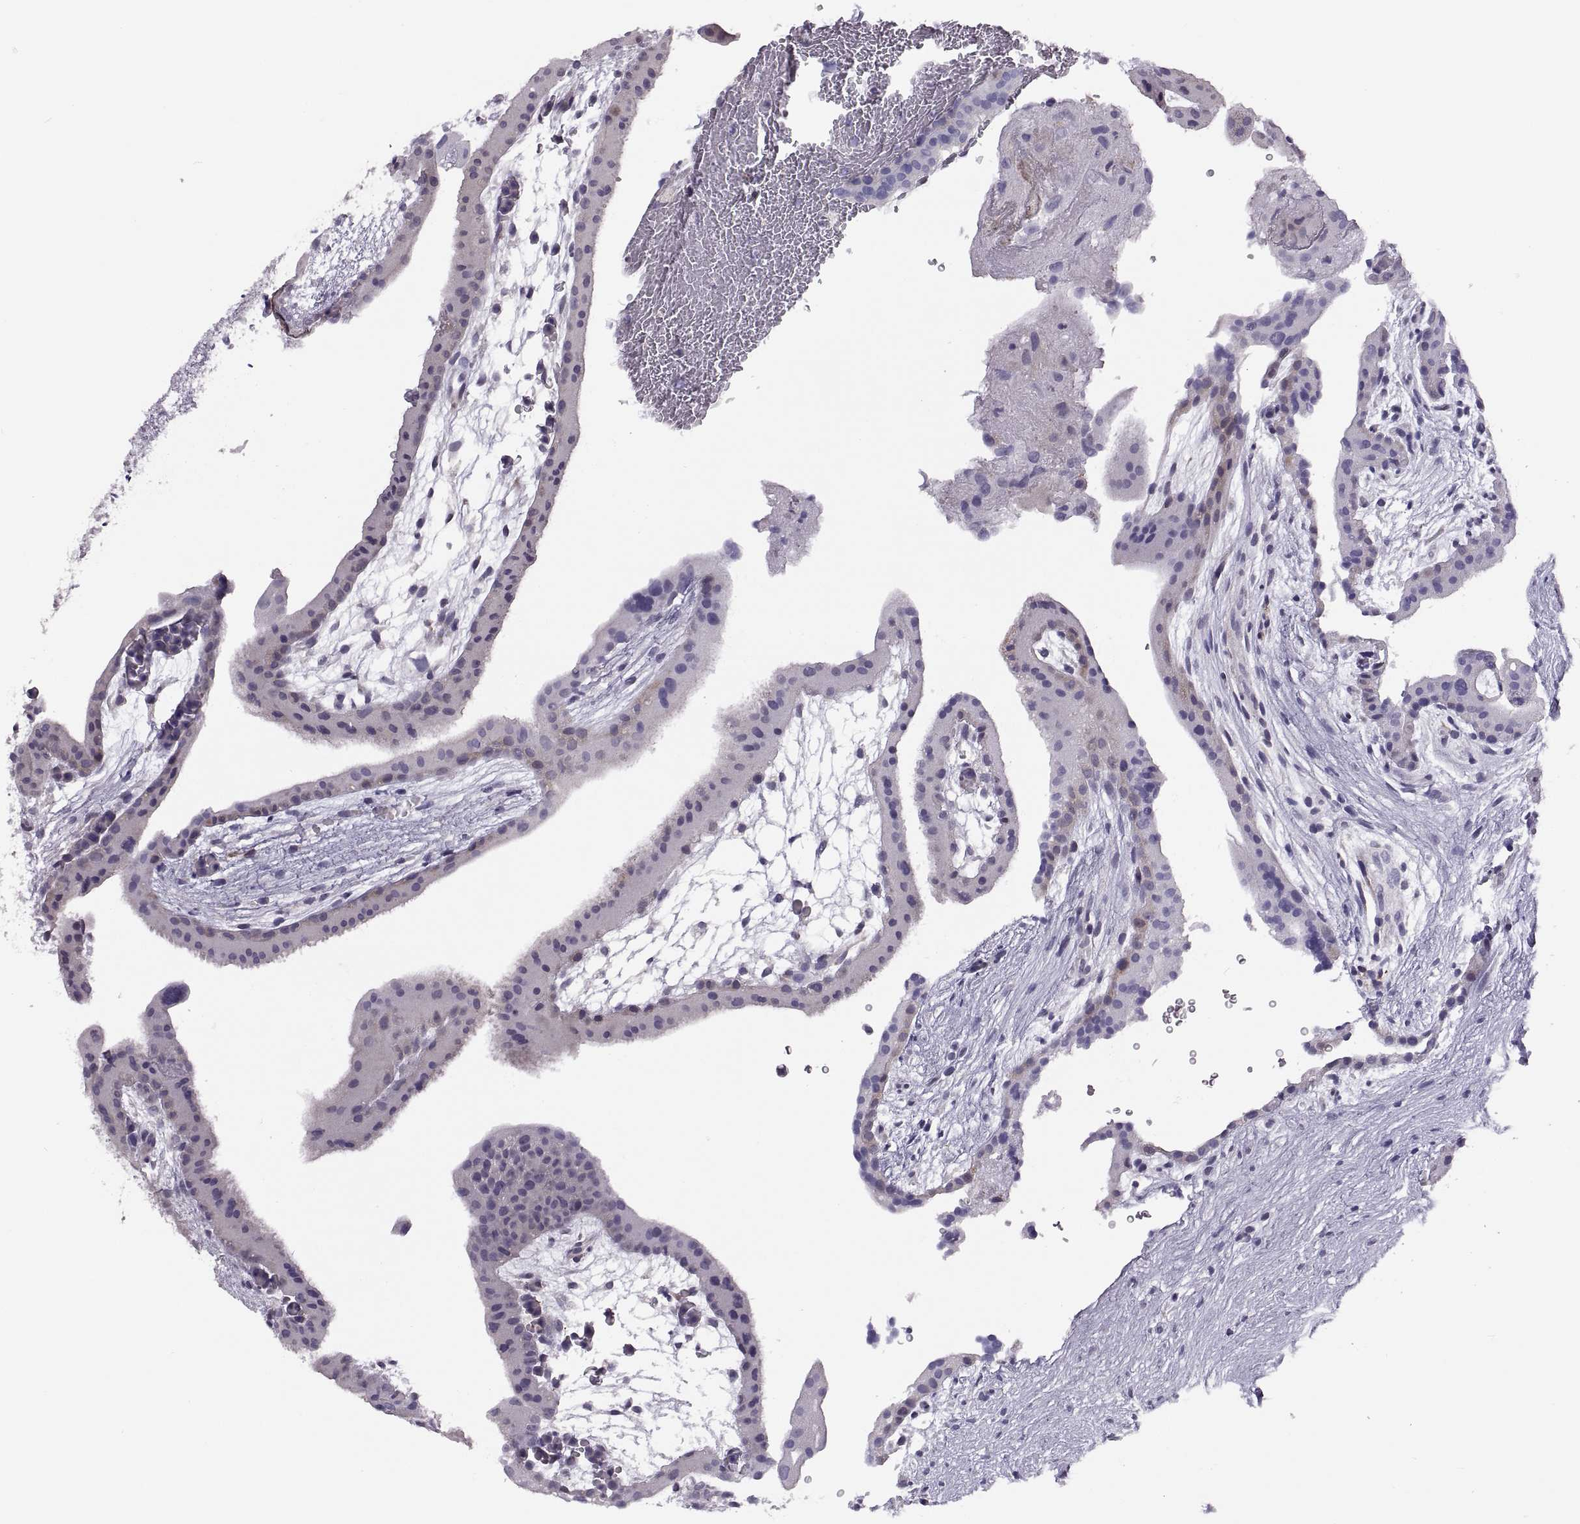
{"staining": {"intensity": "negative", "quantity": "none", "location": "none"}, "tissue": "placenta", "cell_type": "Decidual cells", "image_type": "normal", "snomed": [{"axis": "morphology", "description": "Normal tissue, NOS"}, {"axis": "topography", "description": "Placenta"}], "caption": "High power microscopy histopathology image of an immunohistochemistry (IHC) image of unremarkable placenta, revealing no significant staining in decidual cells. The staining is performed using DAB brown chromogen with nuclei counter-stained in using hematoxylin.", "gene": "TTC21A", "patient": {"sex": "female", "age": 19}}